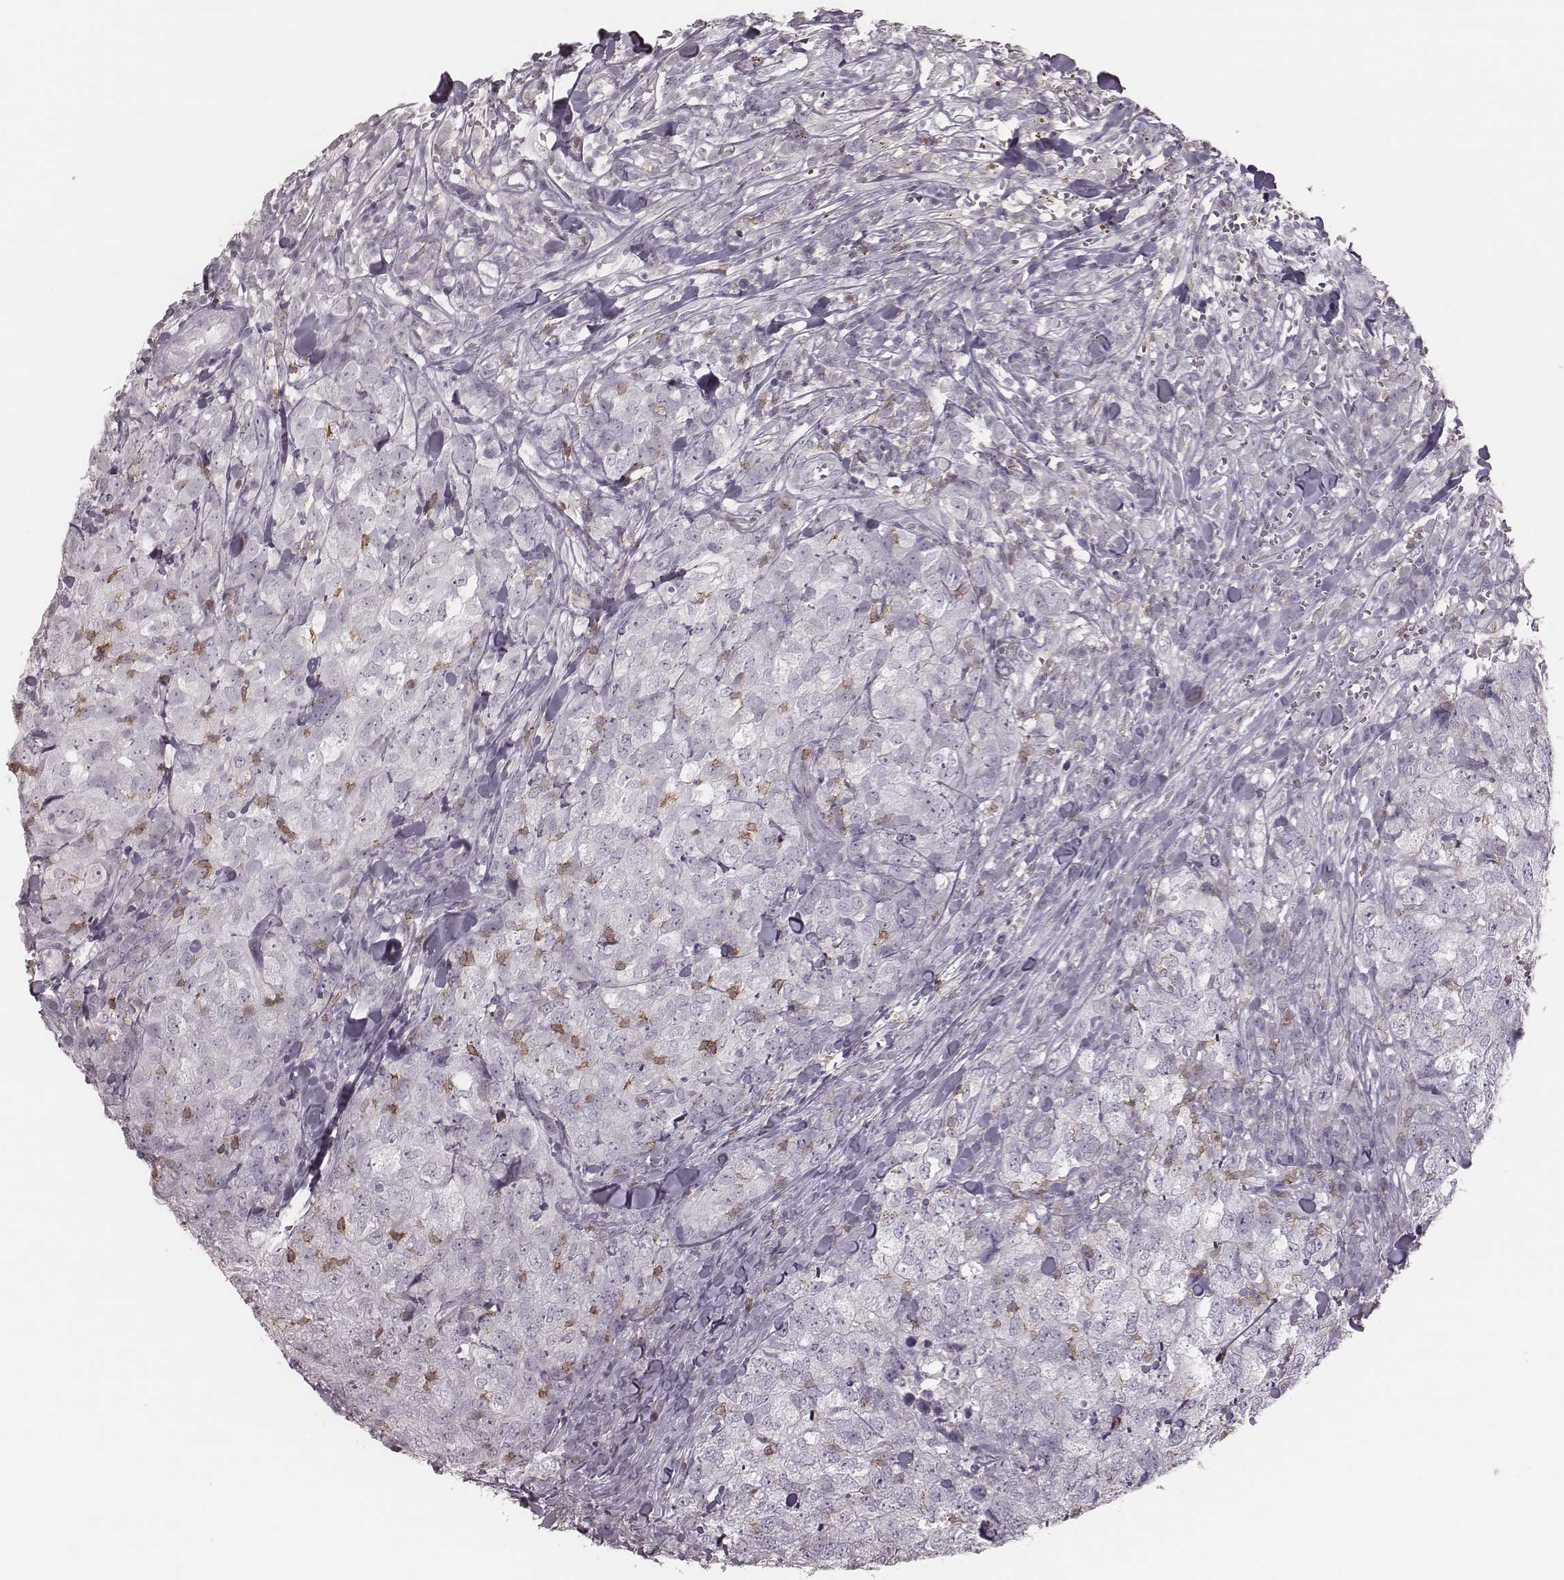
{"staining": {"intensity": "negative", "quantity": "none", "location": "none"}, "tissue": "breast cancer", "cell_type": "Tumor cells", "image_type": "cancer", "snomed": [{"axis": "morphology", "description": "Duct carcinoma"}, {"axis": "topography", "description": "Breast"}], "caption": "Human intraductal carcinoma (breast) stained for a protein using immunohistochemistry exhibits no expression in tumor cells.", "gene": "PDCD1", "patient": {"sex": "female", "age": 30}}